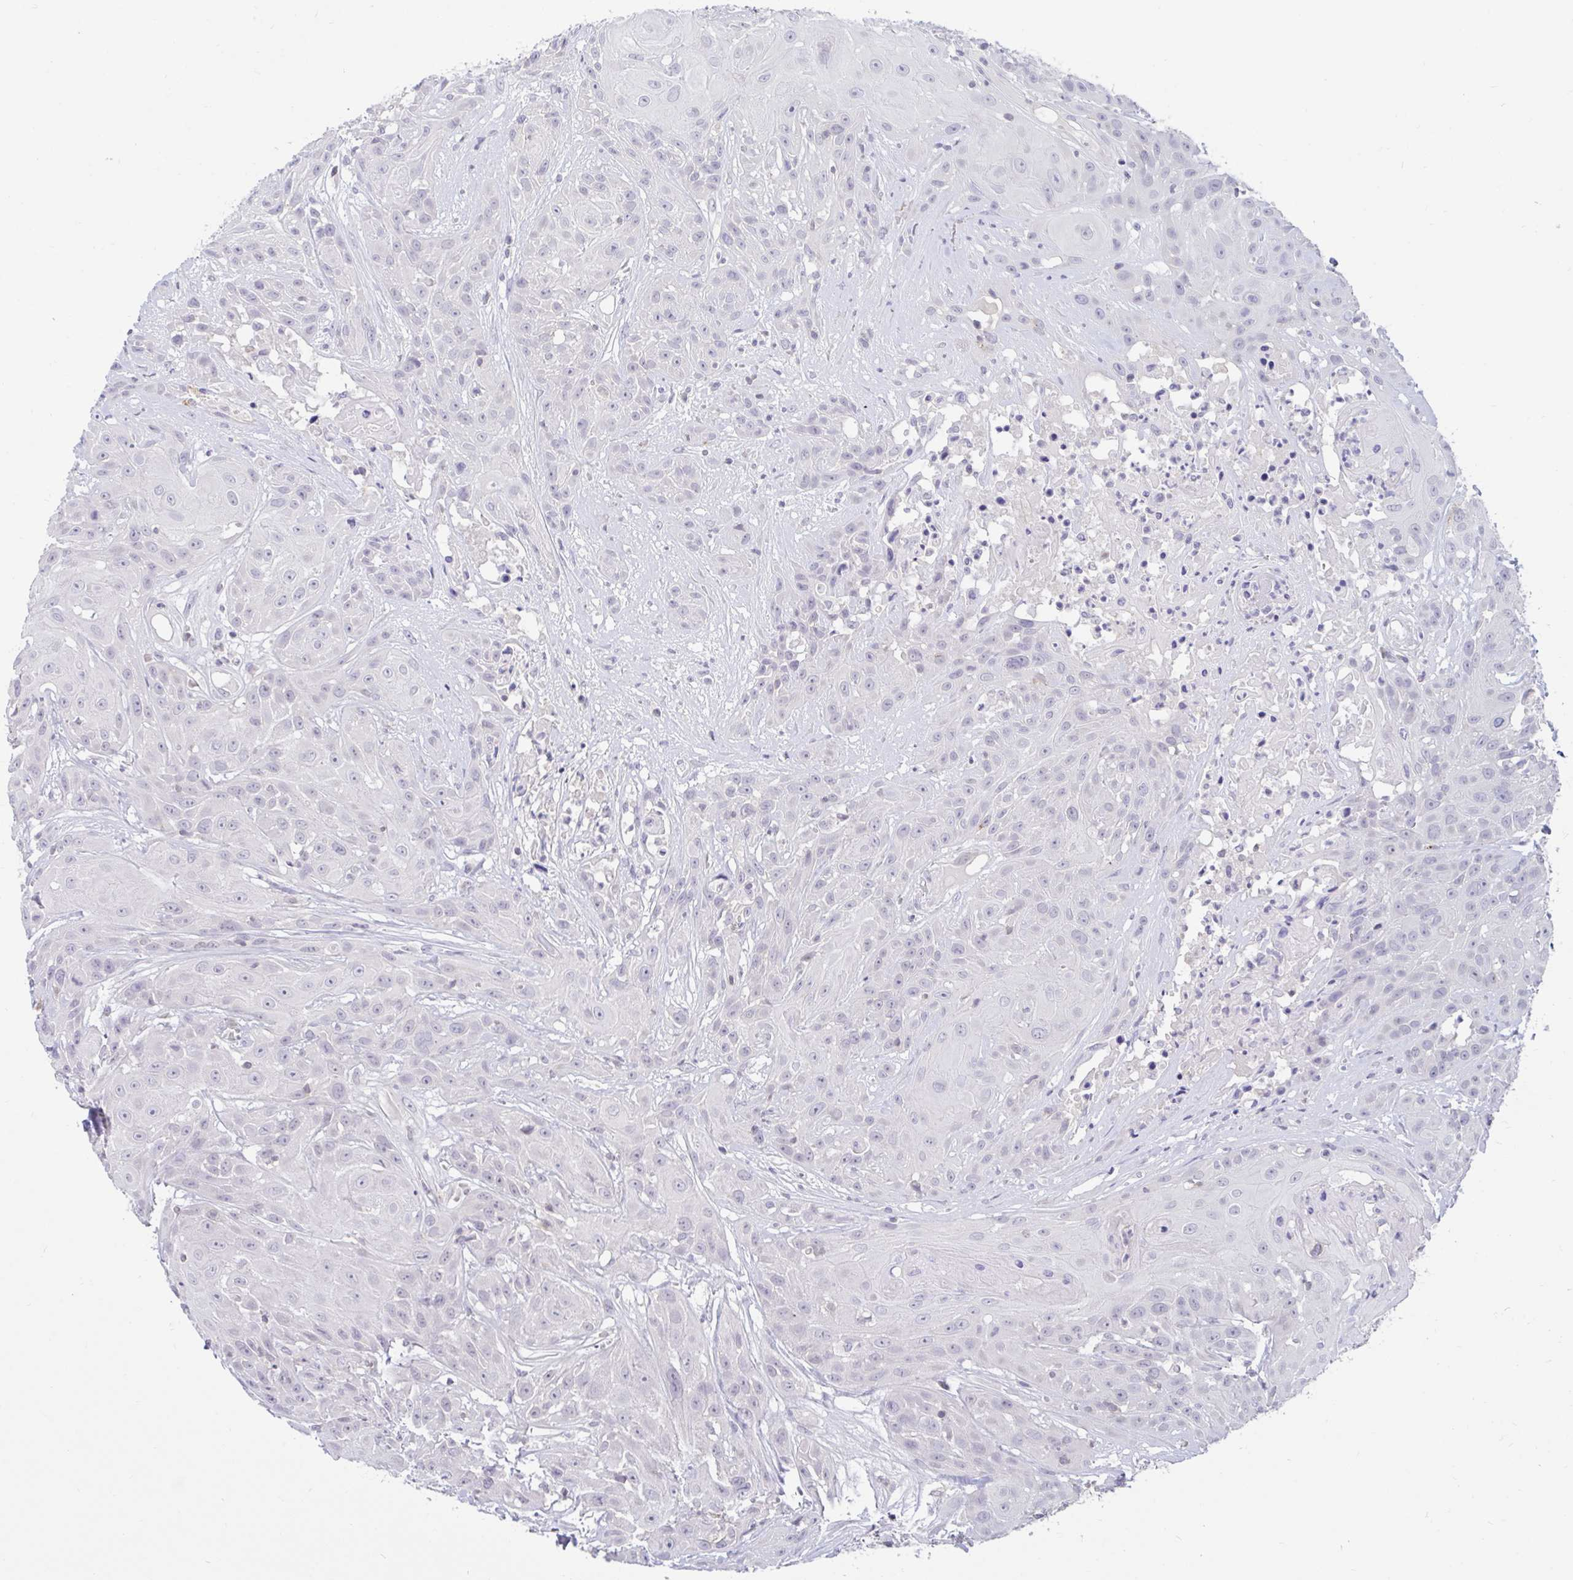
{"staining": {"intensity": "negative", "quantity": "none", "location": "none"}, "tissue": "head and neck cancer", "cell_type": "Tumor cells", "image_type": "cancer", "snomed": [{"axis": "morphology", "description": "Squamous cell carcinoma, NOS"}, {"axis": "topography", "description": "Skin"}, {"axis": "topography", "description": "Head-Neck"}], "caption": "Photomicrograph shows no protein expression in tumor cells of head and neck cancer tissue.", "gene": "ARPP19", "patient": {"sex": "male", "age": 80}}